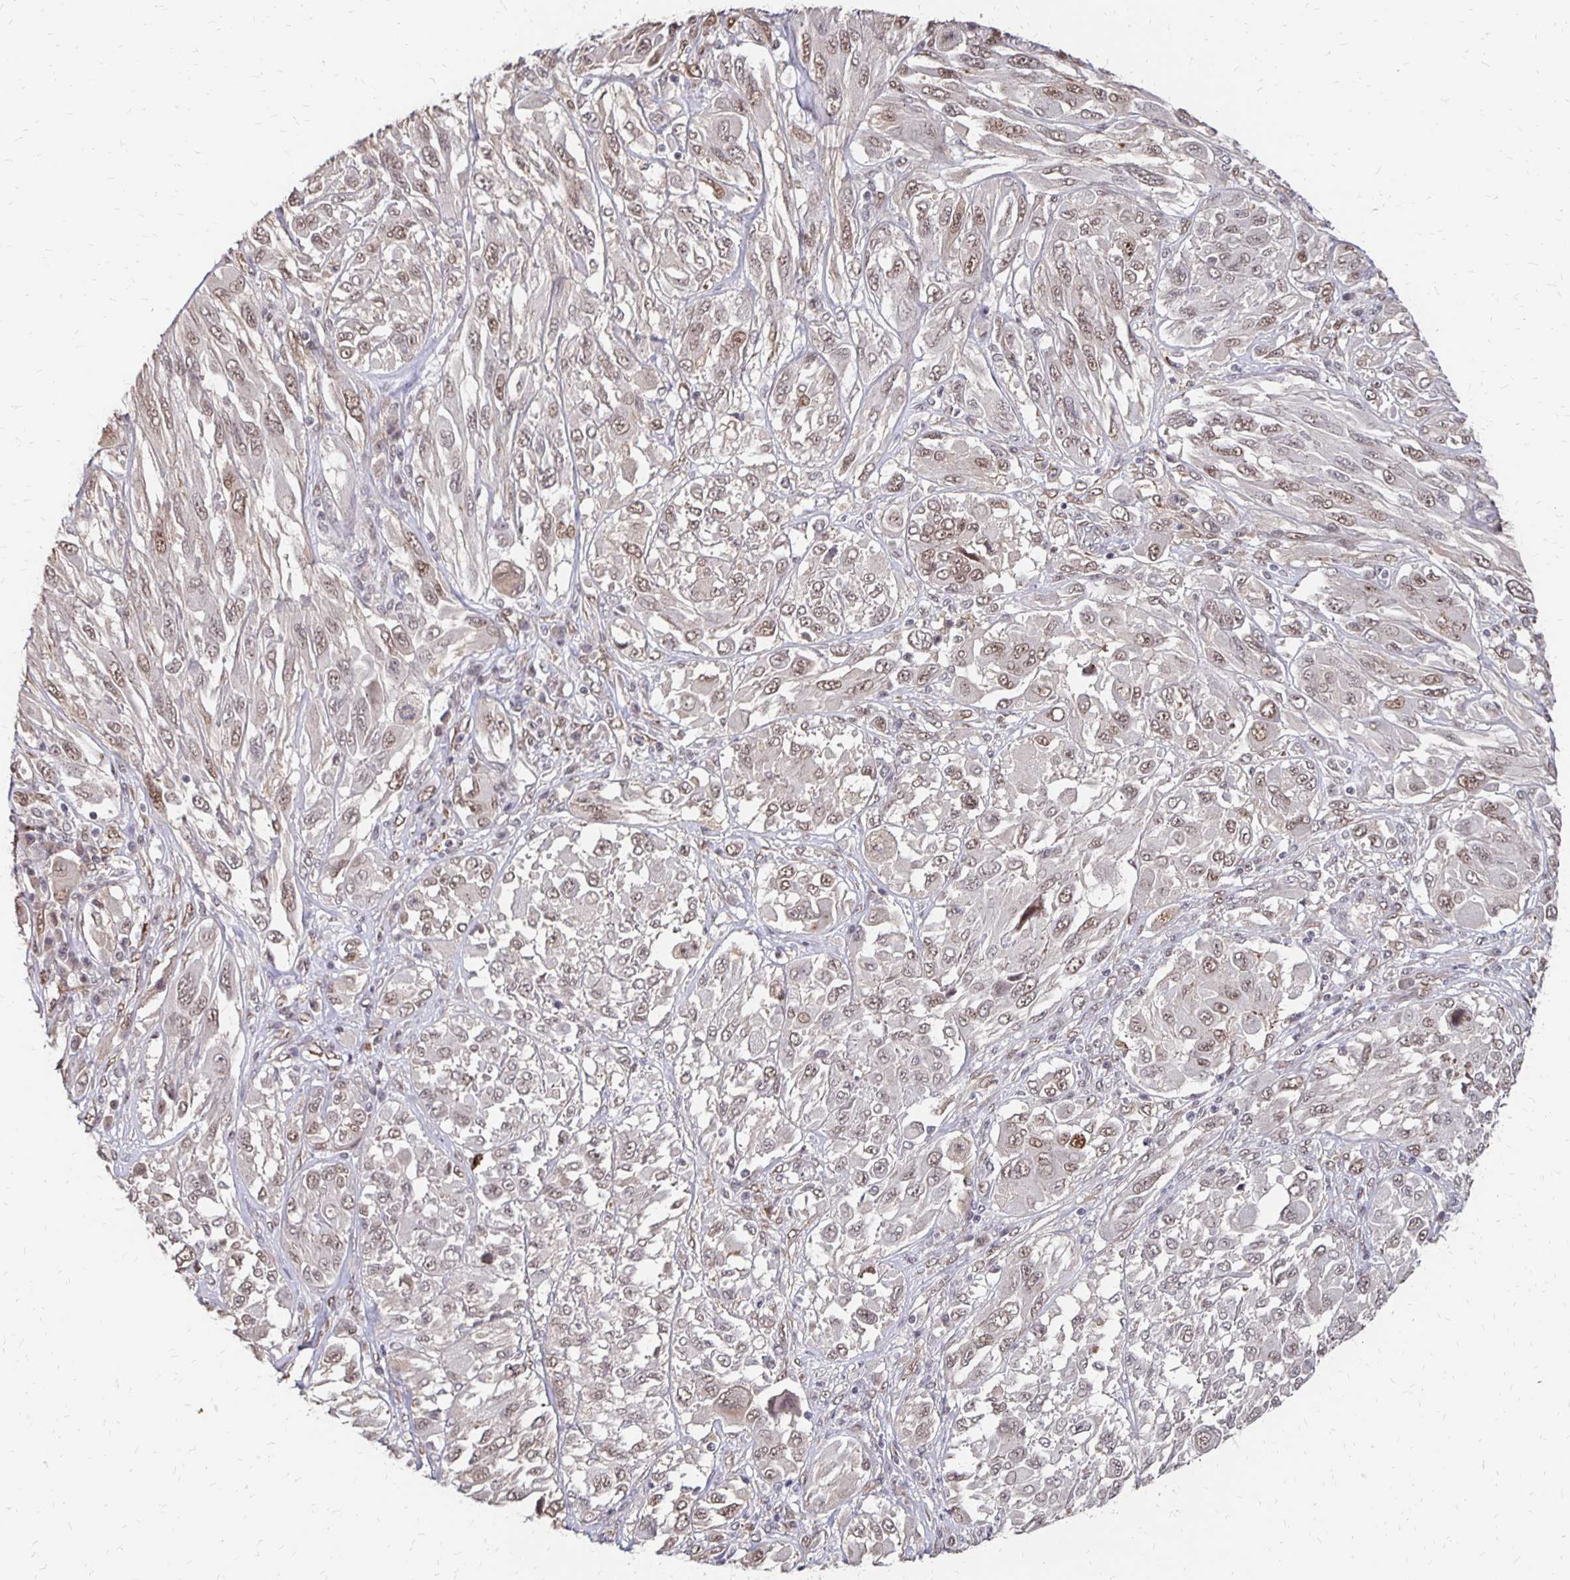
{"staining": {"intensity": "weak", "quantity": ">75%", "location": "nuclear"}, "tissue": "melanoma", "cell_type": "Tumor cells", "image_type": "cancer", "snomed": [{"axis": "morphology", "description": "Malignant melanoma, NOS"}, {"axis": "topography", "description": "Skin"}], "caption": "The photomicrograph demonstrates a brown stain indicating the presence of a protein in the nuclear of tumor cells in malignant melanoma. (DAB (3,3'-diaminobenzidine) = brown stain, brightfield microscopy at high magnification).", "gene": "CLASRP", "patient": {"sex": "female", "age": 91}}